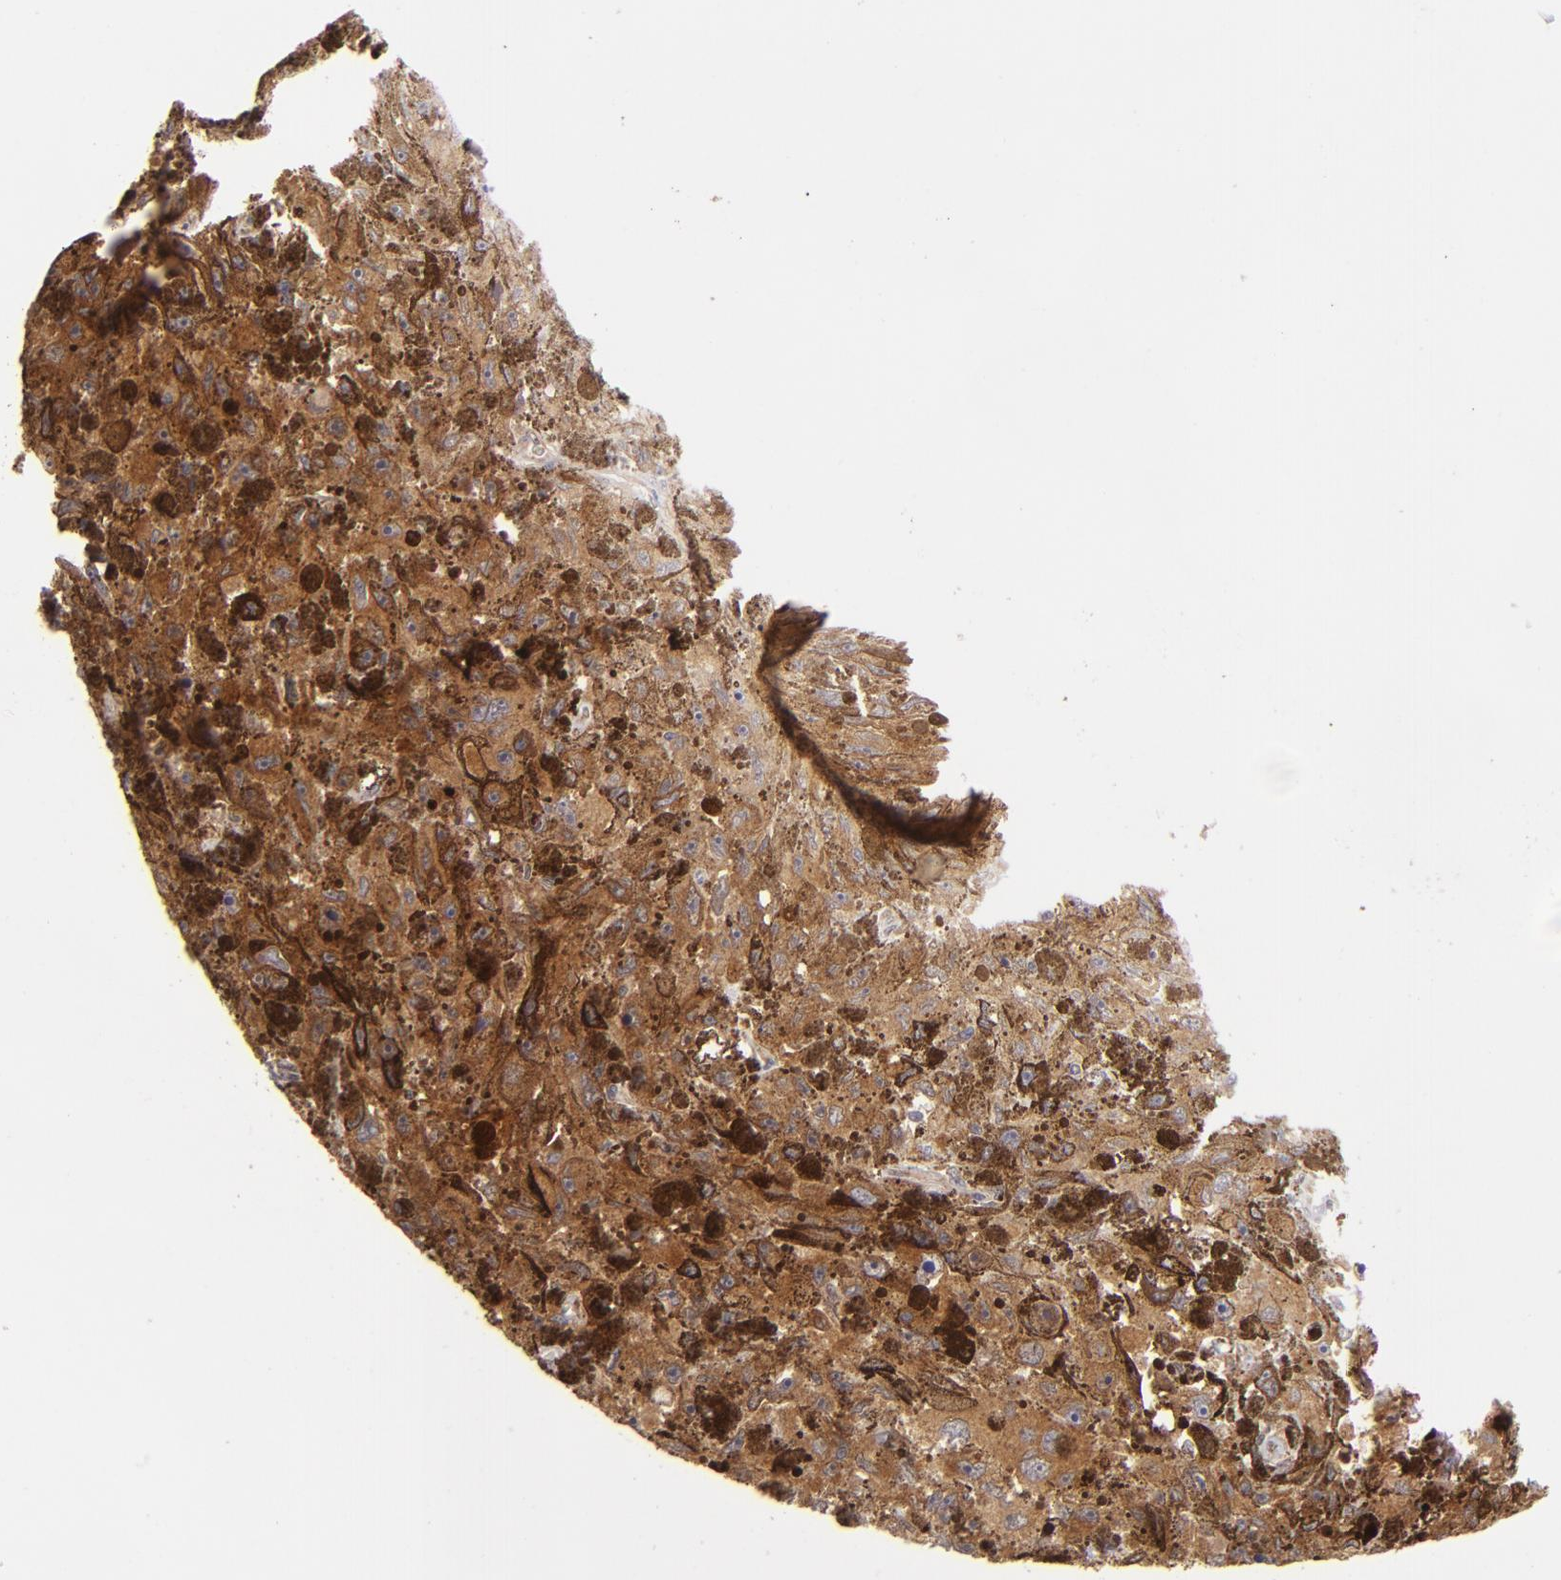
{"staining": {"intensity": "negative", "quantity": "none", "location": "none"}, "tissue": "melanoma", "cell_type": "Tumor cells", "image_type": "cancer", "snomed": [{"axis": "morphology", "description": "Malignant melanoma, NOS"}, {"axis": "topography", "description": "Skin"}], "caption": "This is a micrograph of immunohistochemistry (IHC) staining of melanoma, which shows no staining in tumor cells. Nuclei are stained in blue.", "gene": "PTPN13", "patient": {"sex": "female", "age": 104}}